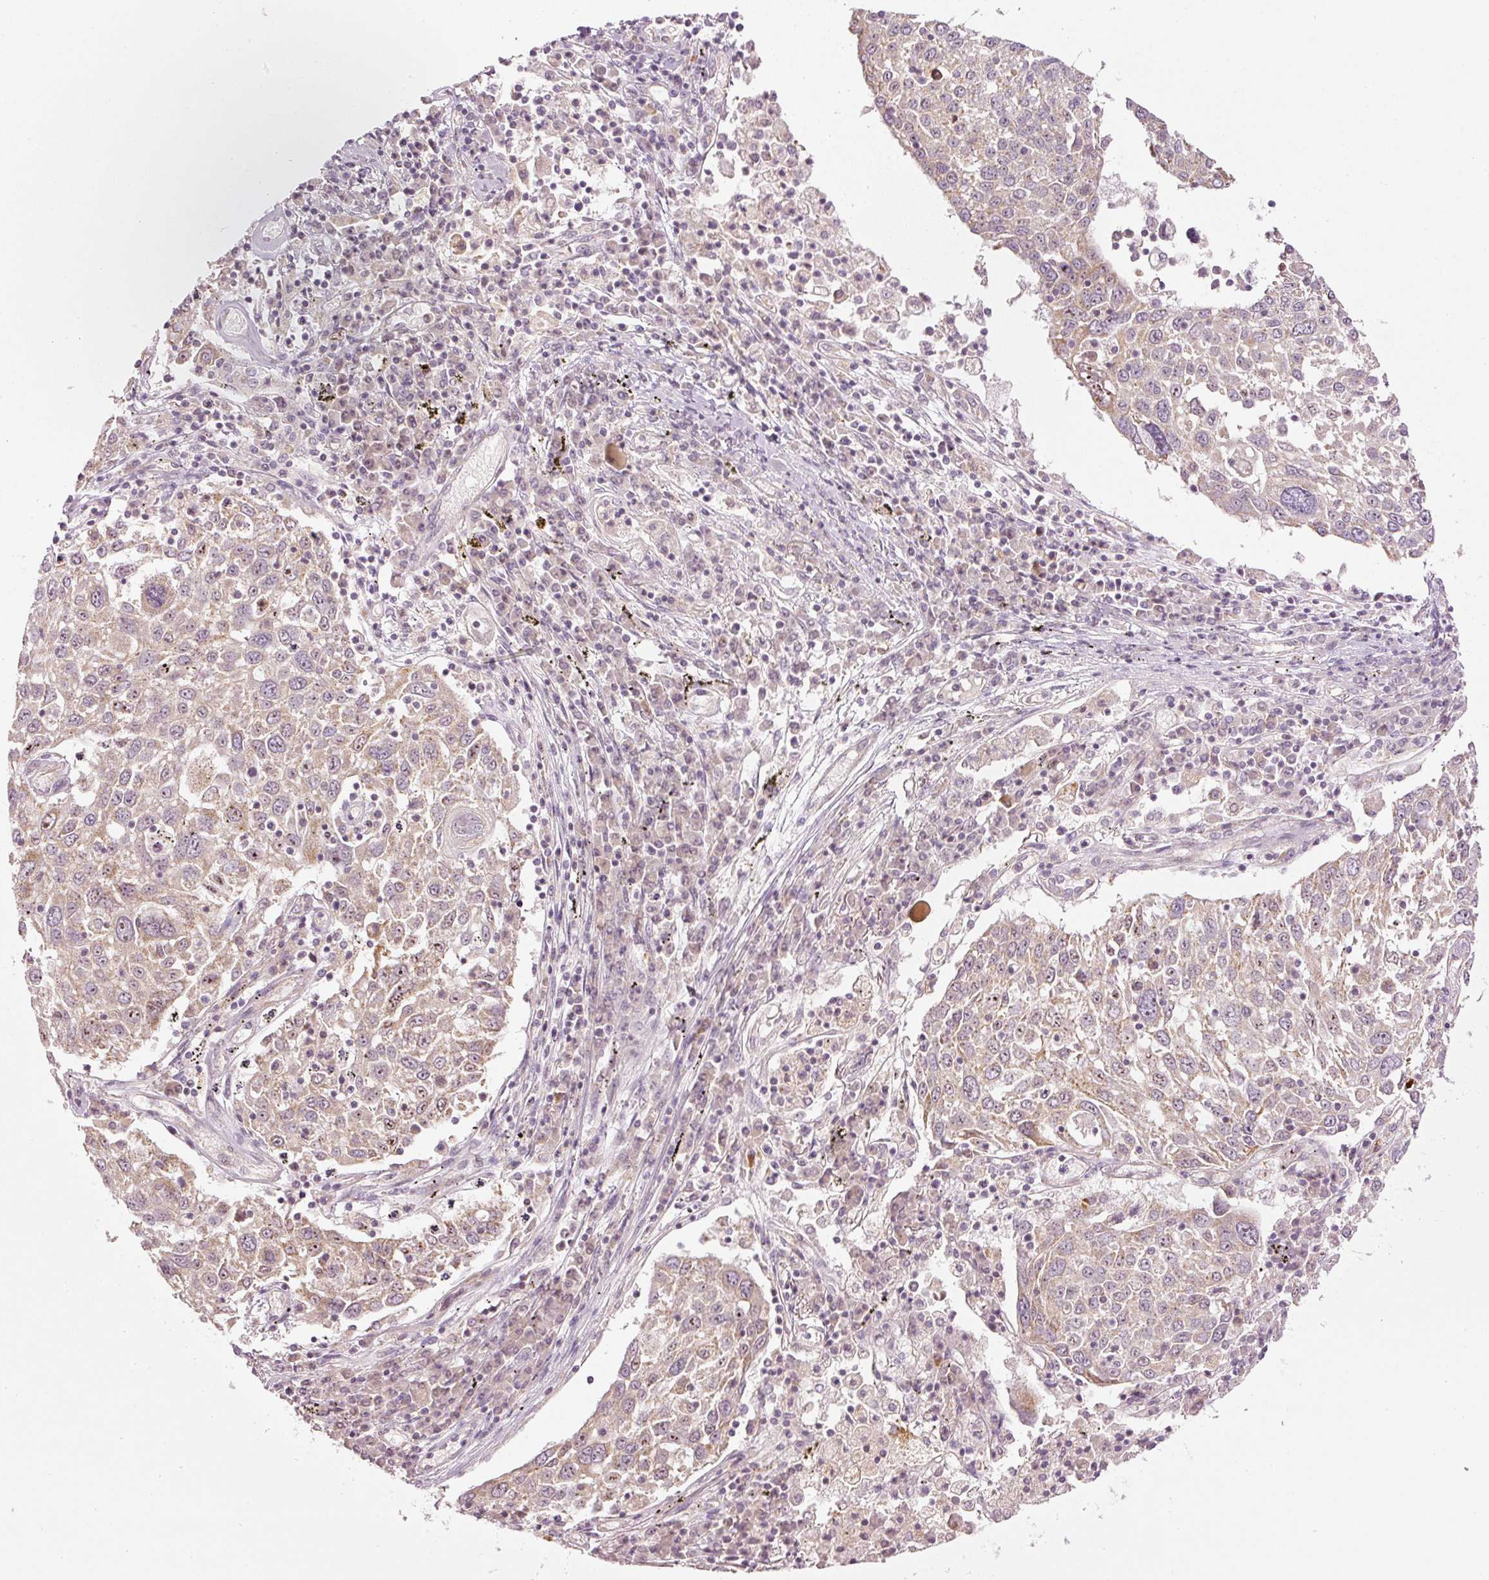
{"staining": {"intensity": "weak", "quantity": "25%-75%", "location": "cytoplasmic/membranous"}, "tissue": "lung cancer", "cell_type": "Tumor cells", "image_type": "cancer", "snomed": [{"axis": "morphology", "description": "Squamous cell carcinoma, NOS"}, {"axis": "topography", "description": "Lung"}], "caption": "Lung cancer stained for a protein (brown) displays weak cytoplasmic/membranous positive expression in approximately 25%-75% of tumor cells.", "gene": "CDC20B", "patient": {"sex": "male", "age": 65}}